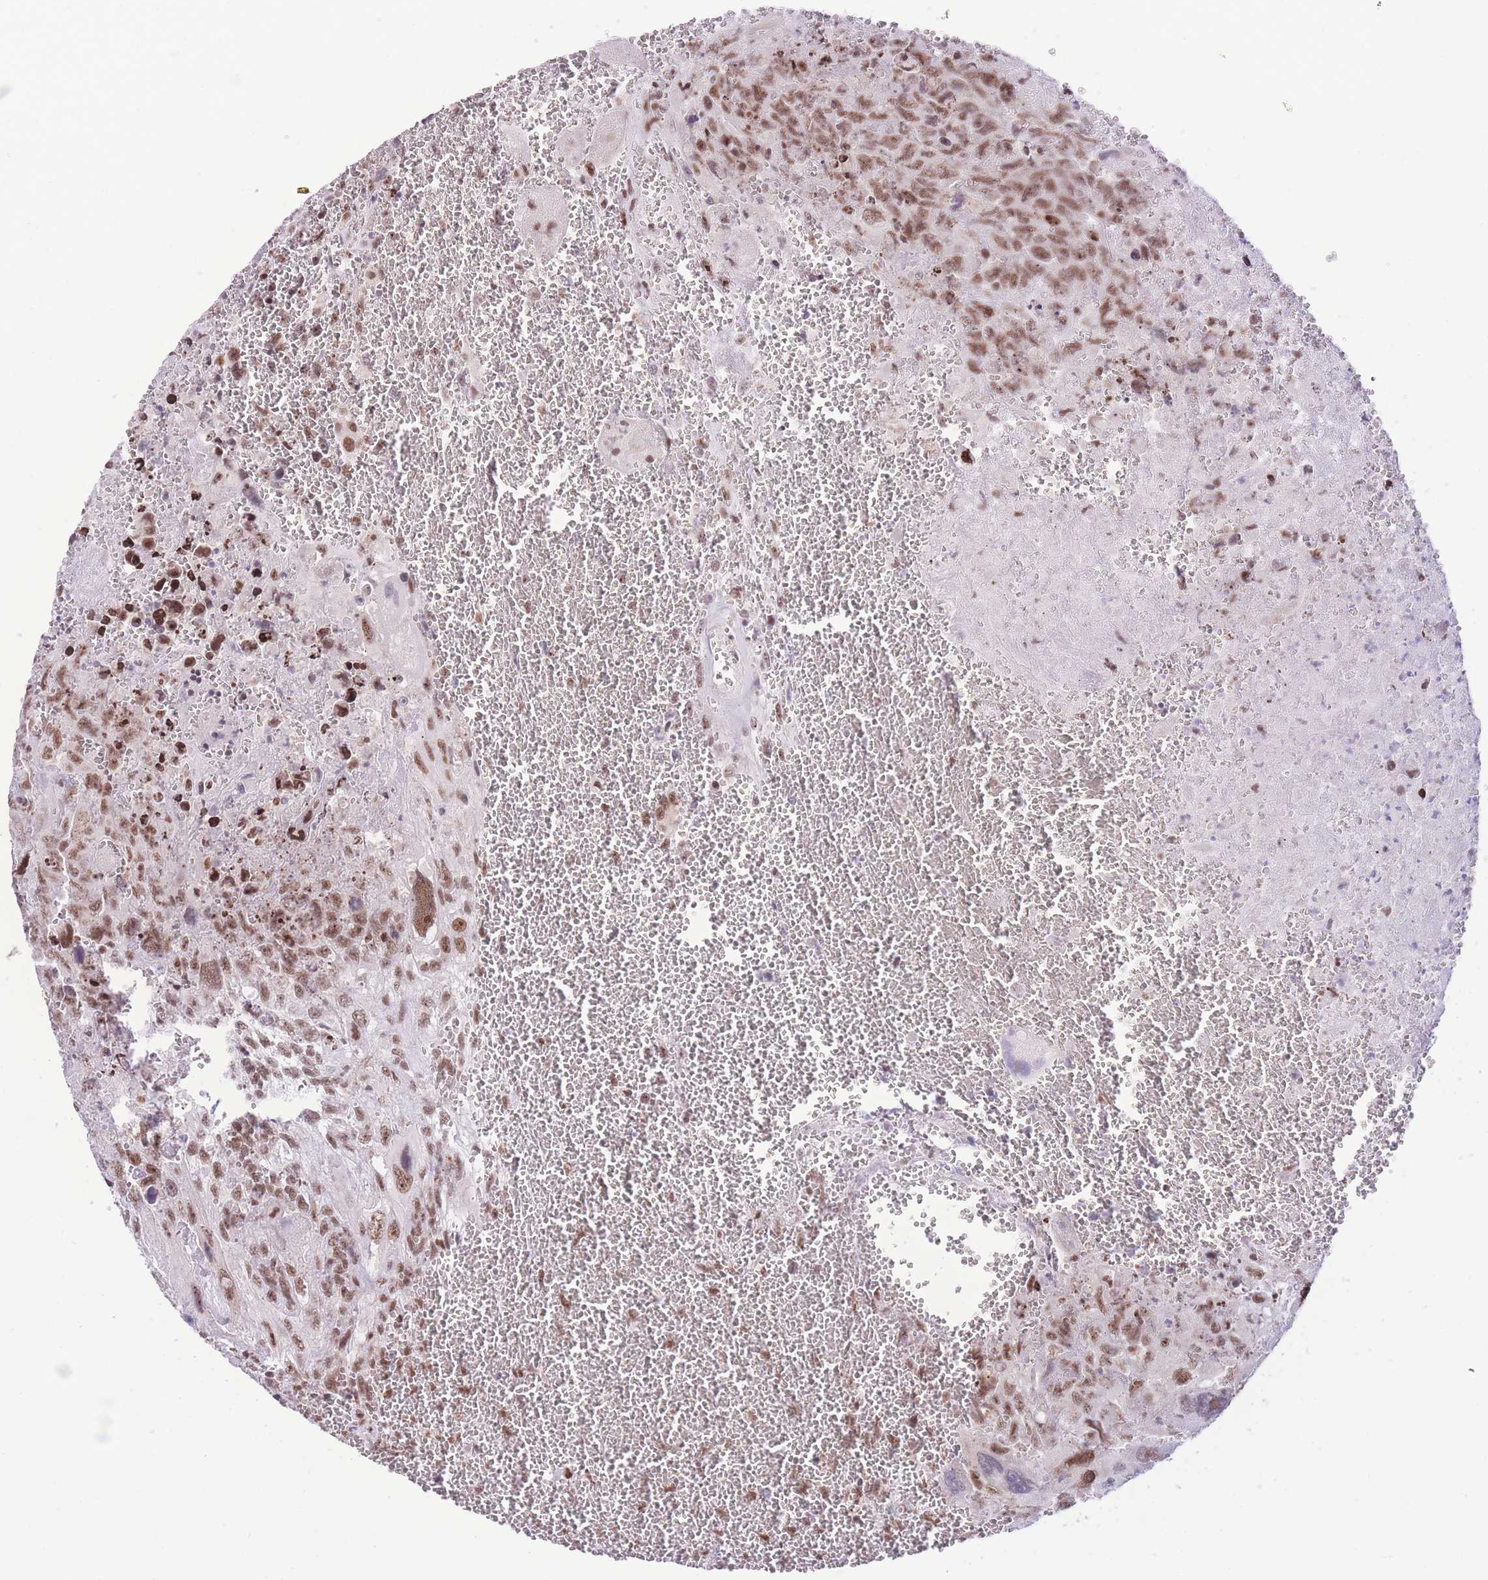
{"staining": {"intensity": "moderate", "quantity": ">75%", "location": "nuclear"}, "tissue": "testis cancer", "cell_type": "Tumor cells", "image_type": "cancer", "snomed": [{"axis": "morphology", "description": "Carcinoma, Embryonal, NOS"}, {"axis": "topography", "description": "Testis"}], "caption": "A medium amount of moderate nuclear positivity is appreciated in approximately >75% of tumor cells in embryonal carcinoma (testis) tissue.", "gene": "PCIF1", "patient": {"sex": "male", "age": 28}}